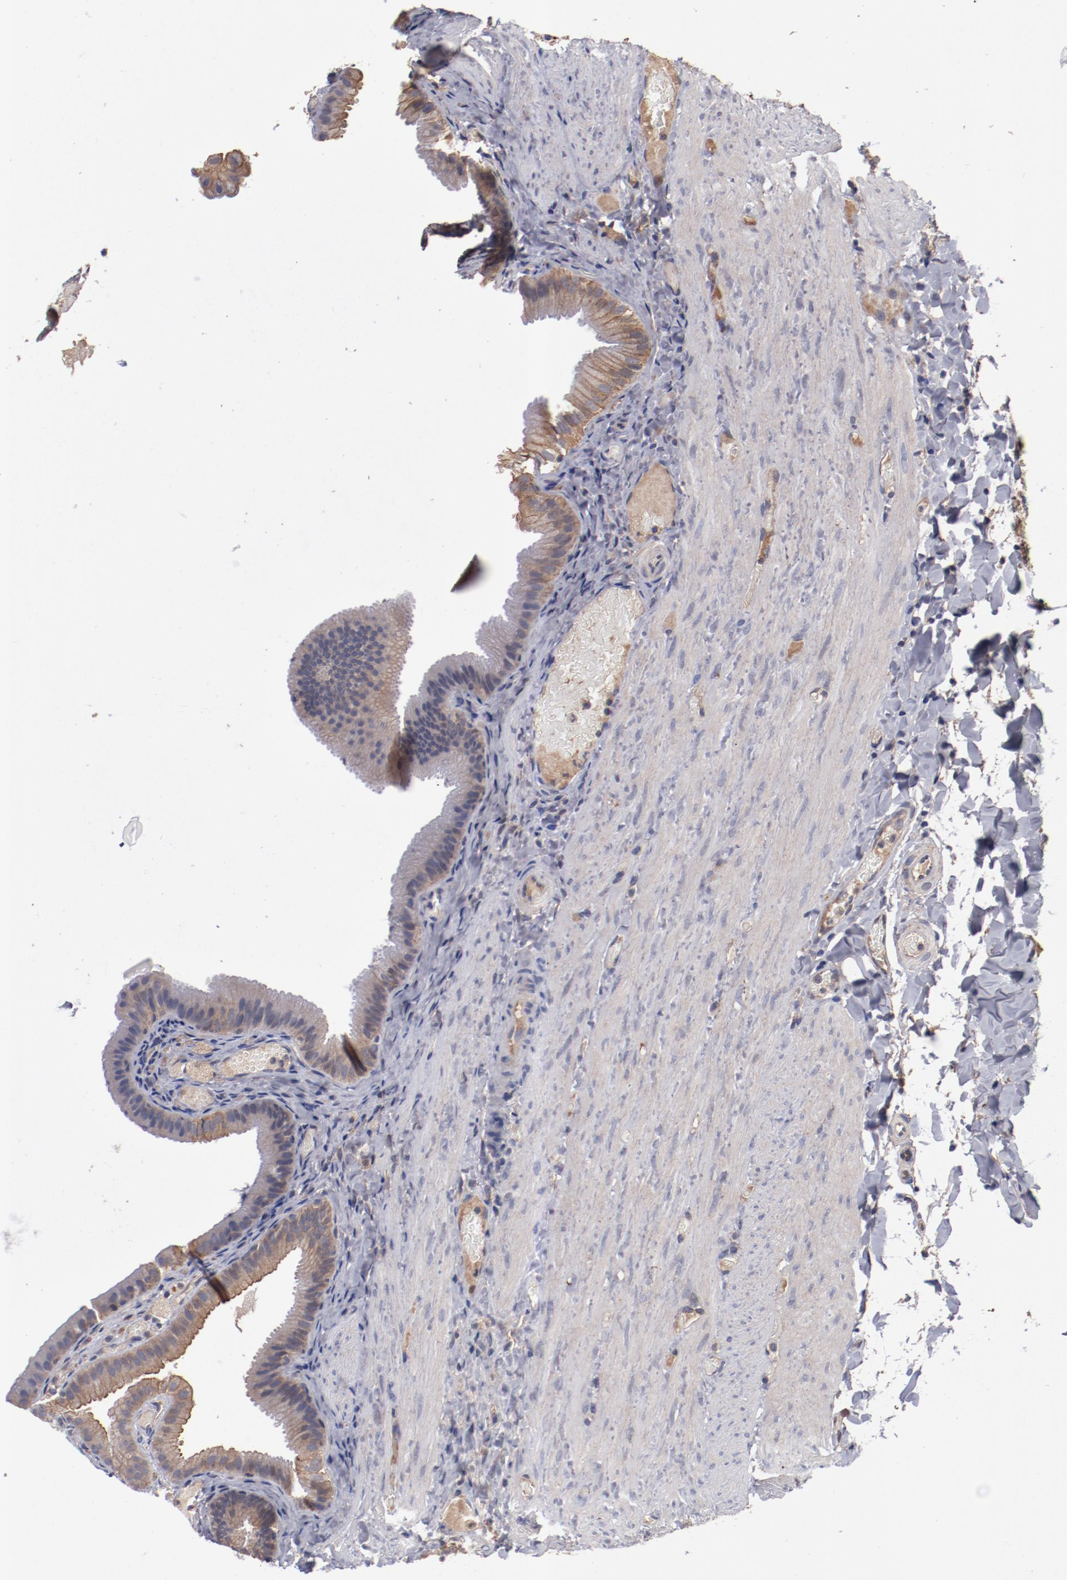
{"staining": {"intensity": "moderate", "quantity": ">75%", "location": "cytoplasmic/membranous"}, "tissue": "gallbladder", "cell_type": "Glandular cells", "image_type": "normal", "snomed": [{"axis": "morphology", "description": "Normal tissue, NOS"}, {"axis": "topography", "description": "Gallbladder"}], "caption": "This is a photomicrograph of immunohistochemistry staining of normal gallbladder, which shows moderate staining in the cytoplasmic/membranous of glandular cells.", "gene": "DNAAF2", "patient": {"sex": "female", "age": 24}}